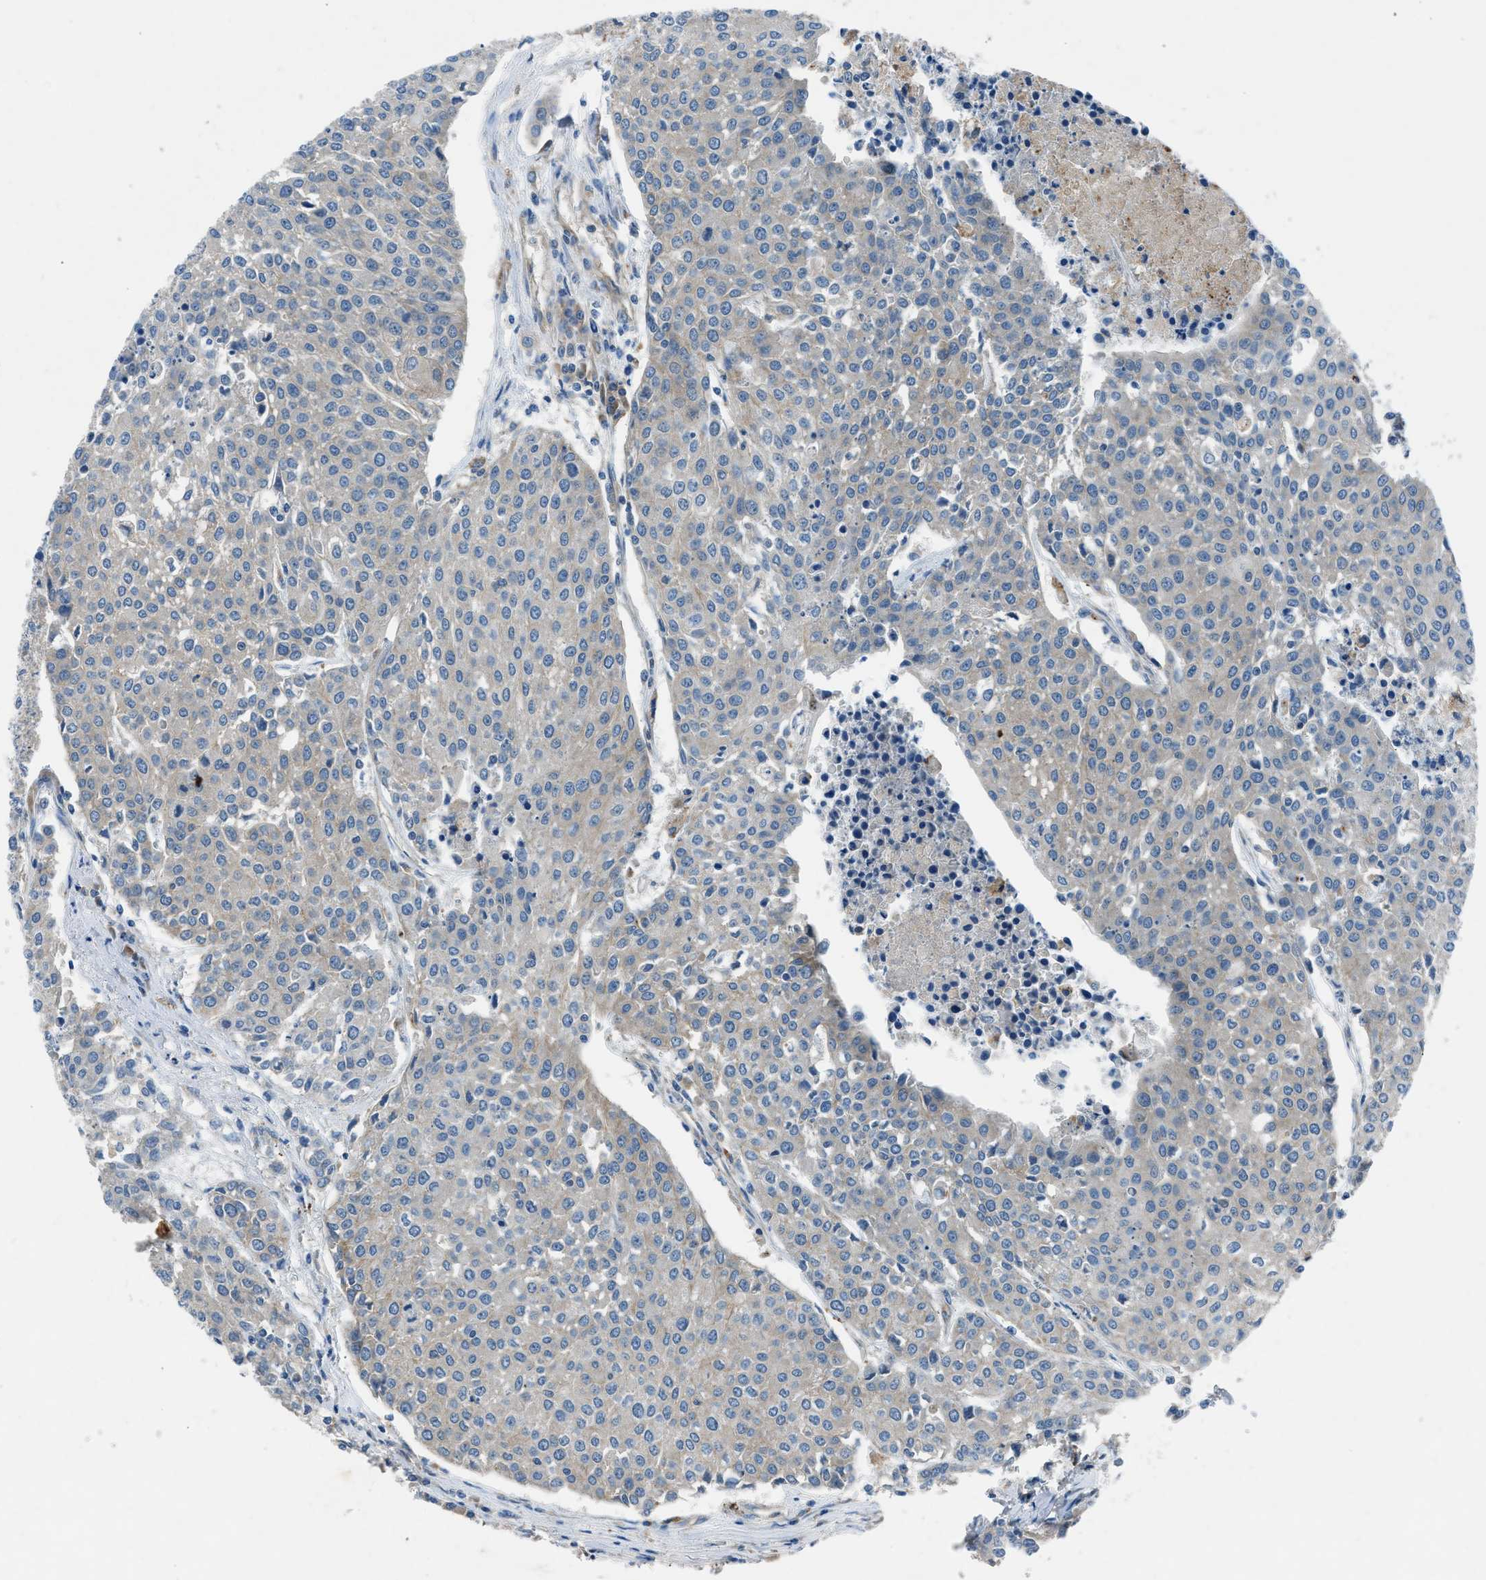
{"staining": {"intensity": "weak", "quantity": "<25%", "location": "cytoplasmic/membranous"}, "tissue": "urothelial cancer", "cell_type": "Tumor cells", "image_type": "cancer", "snomed": [{"axis": "morphology", "description": "Urothelial carcinoma, High grade"}, {"axis": "topography", "description": "Urinary bladder"}], "caption": "Immunohistochemistry (IHC) of human urothelial cancer displays no expression in tumor cells.", "gene": "BMP1", "patient": {"sex": "female", "age": 85}}